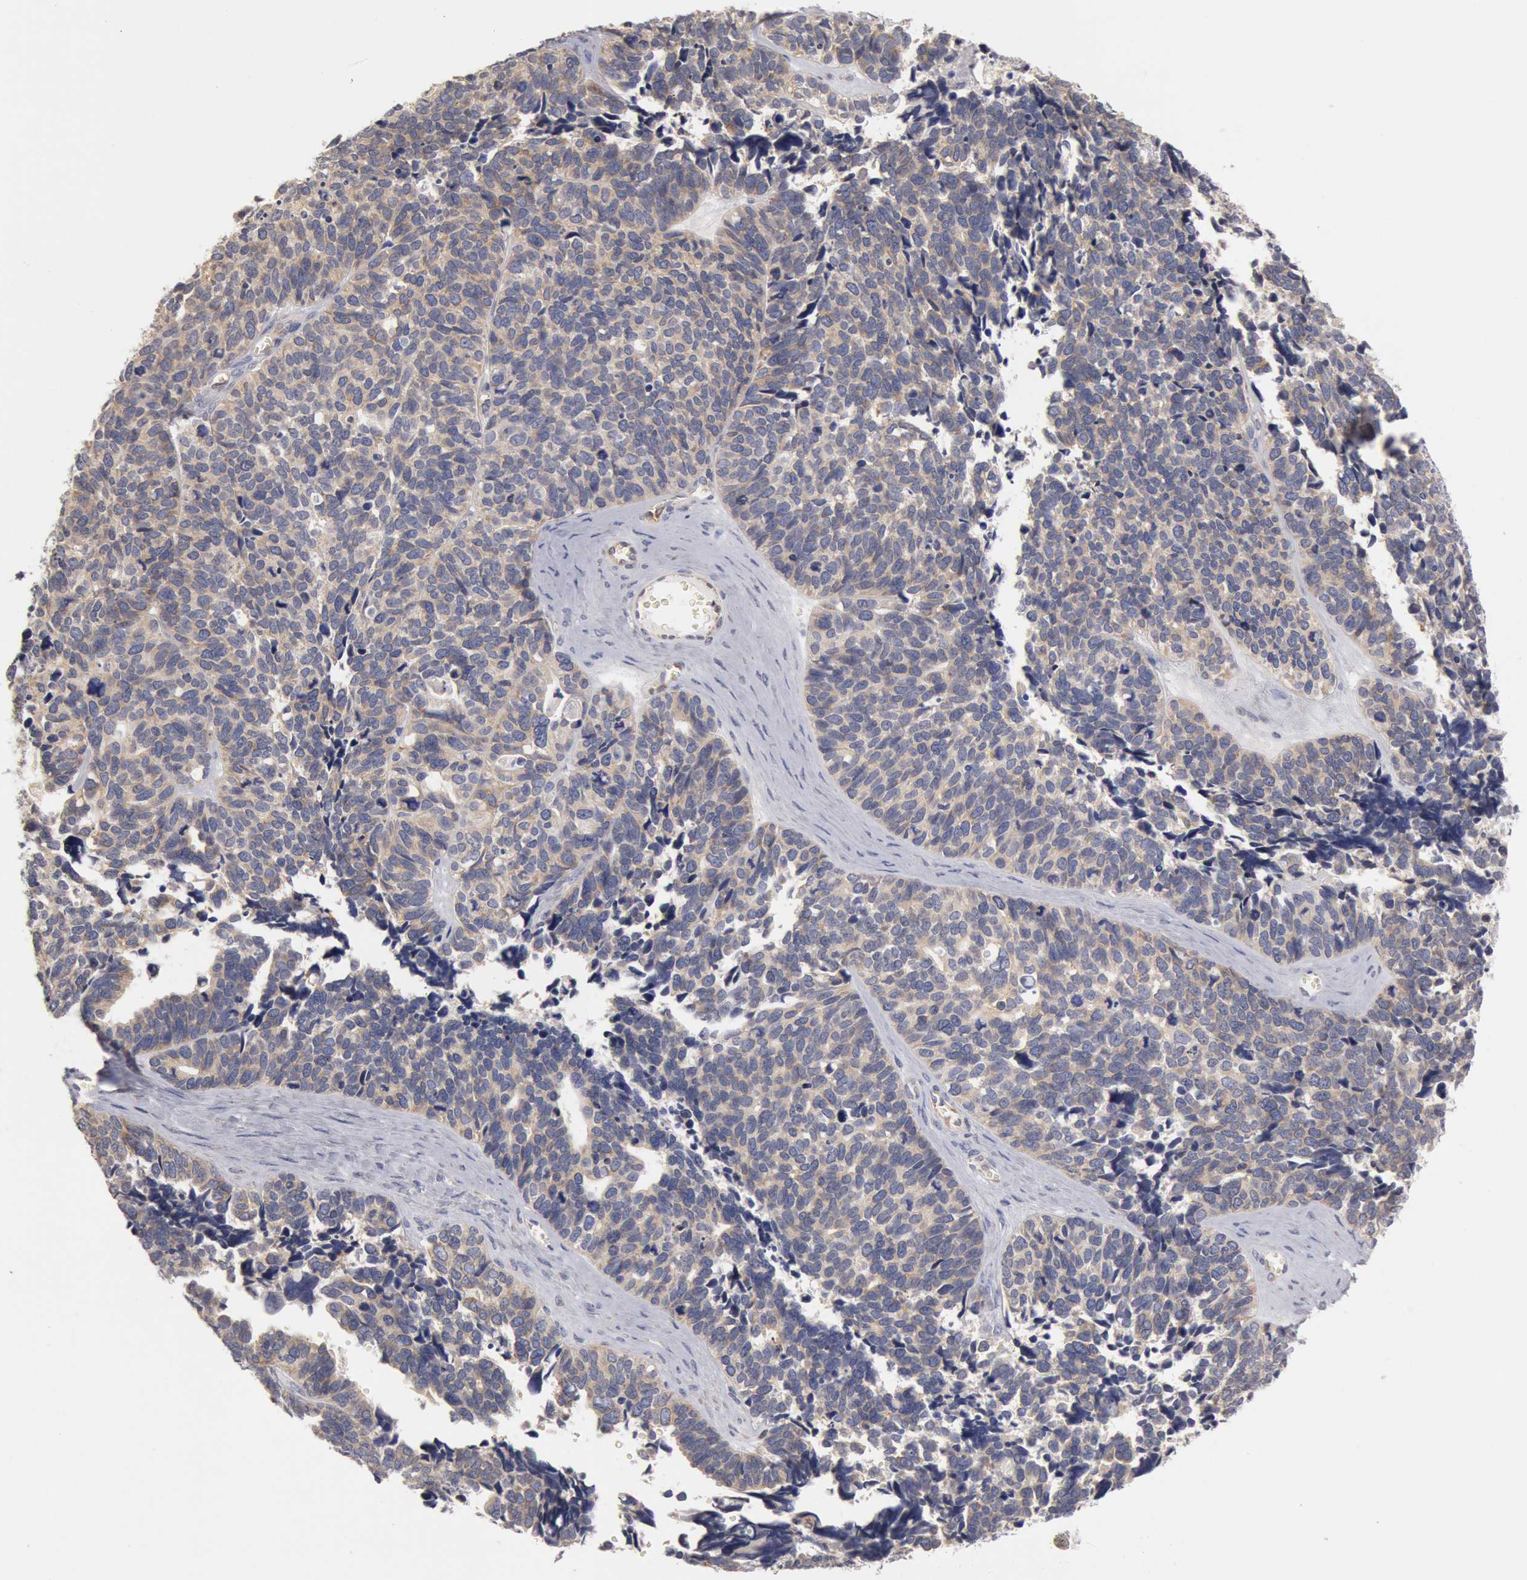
{"staining": {"intensity": "negative", "quantity": "none", "location": "none"}, "tissue": "ovarian cancer", "cell_type": "Tumor cells", "image_type": "cancer", "snomed": [{"axis": "morphology", "description": "Cystadenocarcinoma, serous, NOS"}, {"axis": "topography", "description": "Ovary"}], "caption": "High power microscopy image of an IHC micrograph of serous cystadenocarcinoma (ovarian), revealing no significant expression in tumor cells.", "gene": "OSBPL8", "patient": {"sex": "female", "age": 77}}